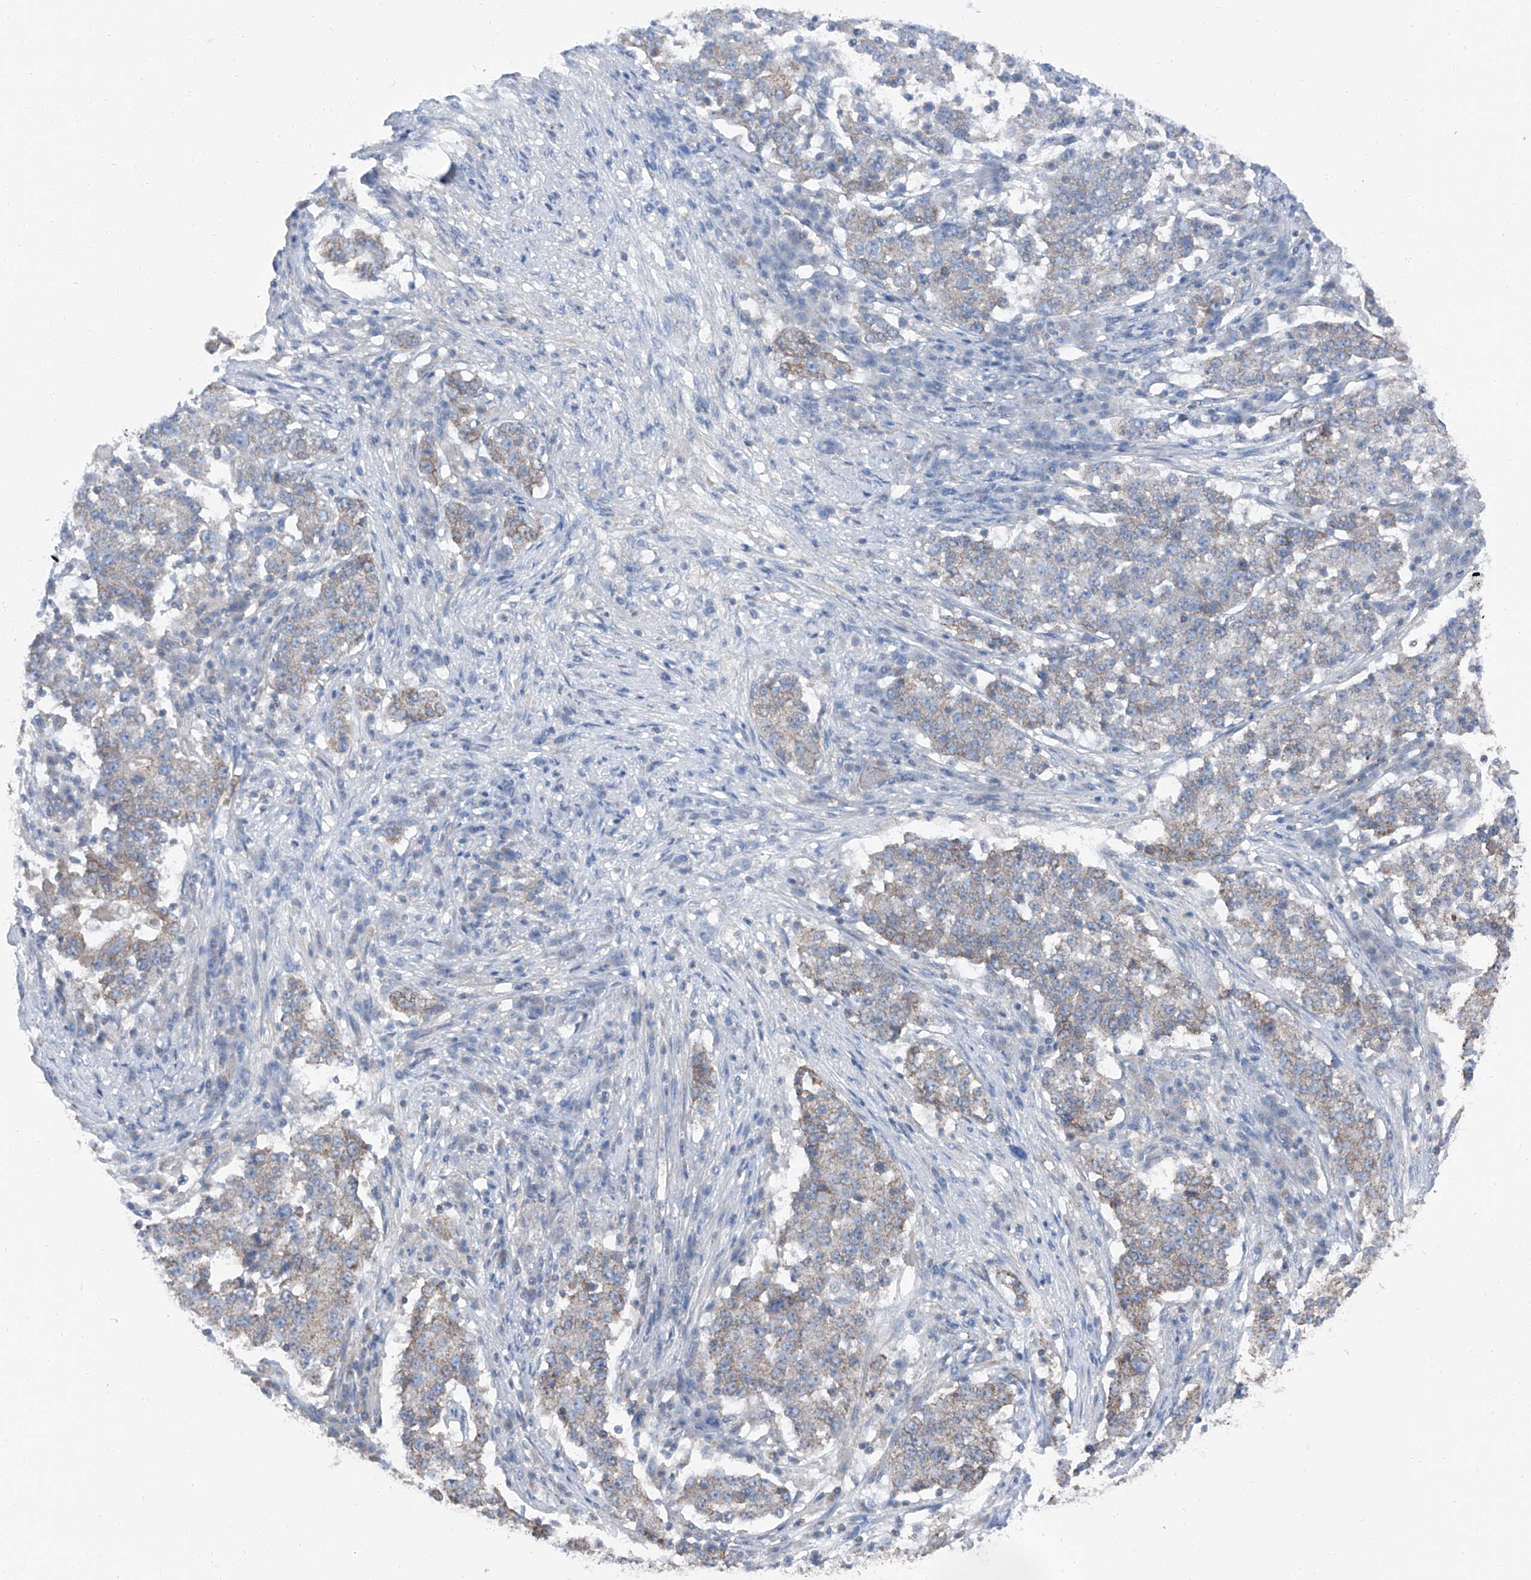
{"staining": {"intensity": "negative", "quantity": "none", "location": "none"}, "tissue": "stomach cancer", "cell_type": "Tumor cells", "image_type": "cancer", "snomed": [{"axis": "morphology", "description": "Adenocarcinoma, NOS"}, {"axis": "topography", "description": "Stomach"}], "caption": "DAB (3,3'-diaminobenzidine) immunohistochemical staining of stomach cancer (adenocarcinoma) exhibits no significant expression in tumor cells.", "gene": "GPR142", "patient": {"sex": "male", "age": 59}}